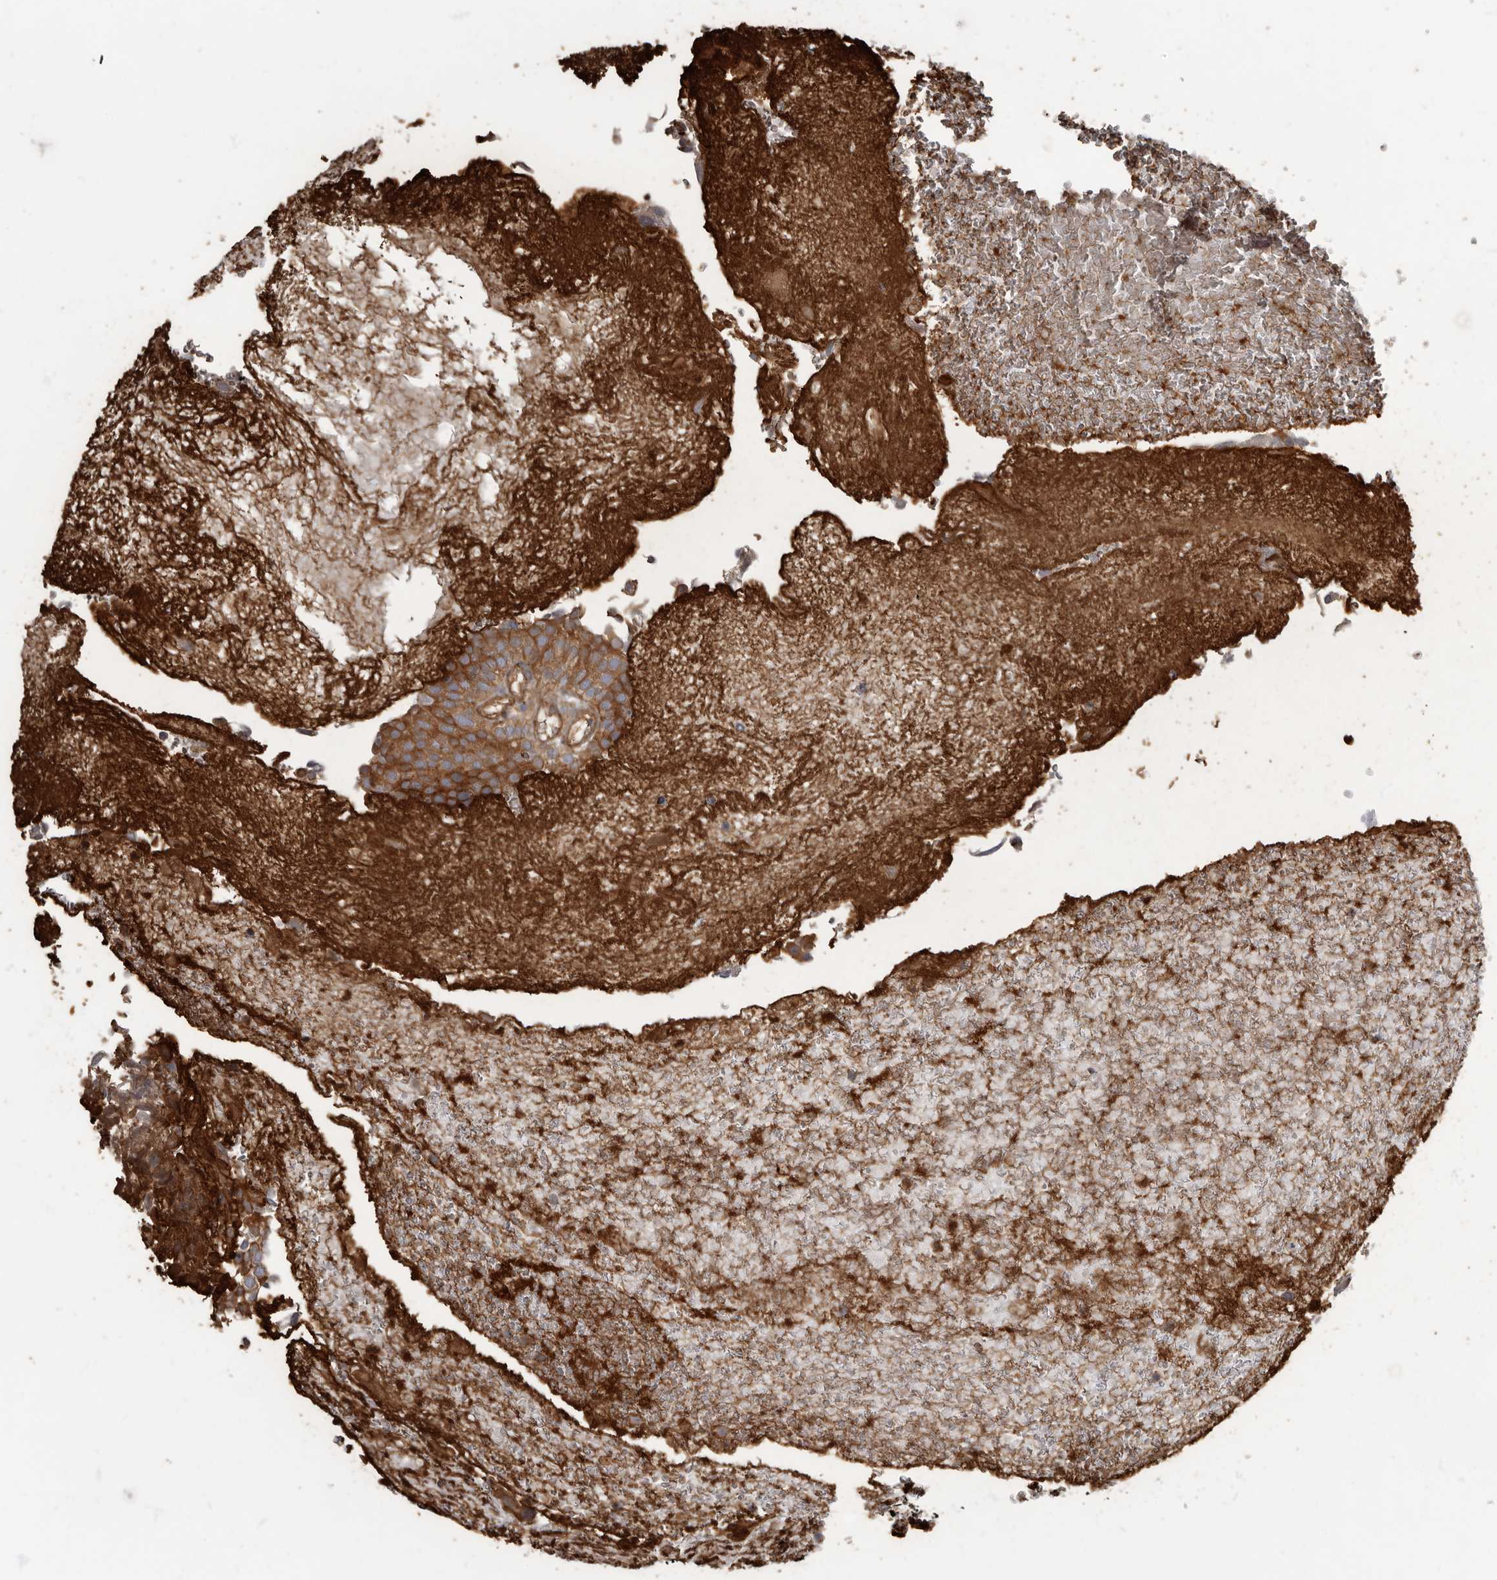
{"staining": {"intensity": "strong", "quantity": "25%-75%", "location": "cytoplasmic/membranous"}, "tissue": "urothelial cancer", "cell_type": "Tumor cells", "image_type": "cancer", "snomed": [{"axis": "morphology", "description": "Urothelial carcinoma, Low grade"}, {"axis": "topography", "description": "Urinary bladder"}], "caption": "An image of human urothelial cancer stained for a protein exhibits strong cytoplasmic/membranous brown staining in tumor cells.", "gene": "DAAM1", "patient": {"sex": "male", "age": 78}}